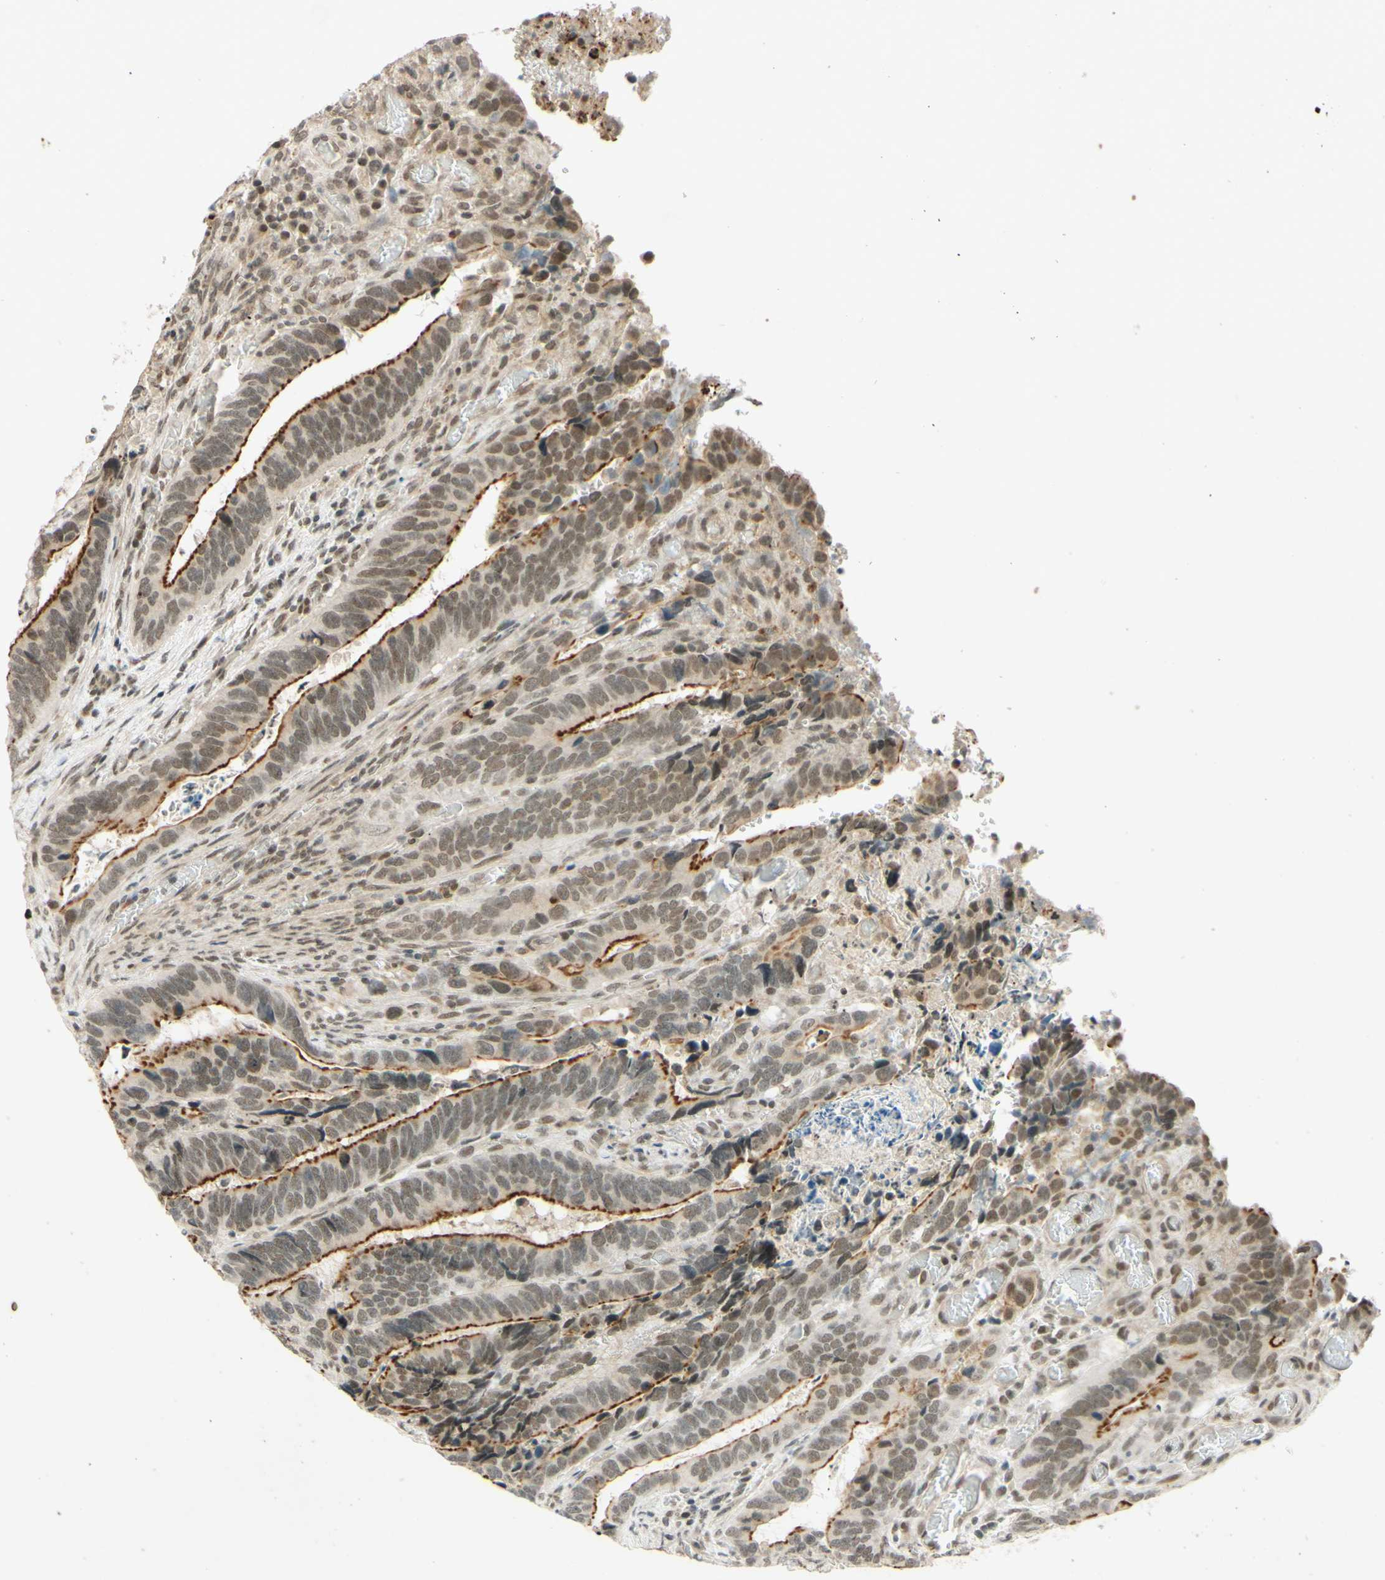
{"staining": {"intensity": "strong", "quantity": ">75%", "location": "cytoplasmic/membranous,nuclear"}, "tissue": "colorectal cancer", "cell_type": "Tumor cells", "image_type": "cancer", "snomed": [{"axis": "morphology", "description": "Adenocarcinoma, NOS"}, {"axis": "topography", "description": "Colon"}], "caption": "Adenocarcinoma (colorectal) stained with a protein marker reveals strong staining in tumor cells.", "gene": "SMARCB1", "patient": {"sex": "male", "age": 72}}